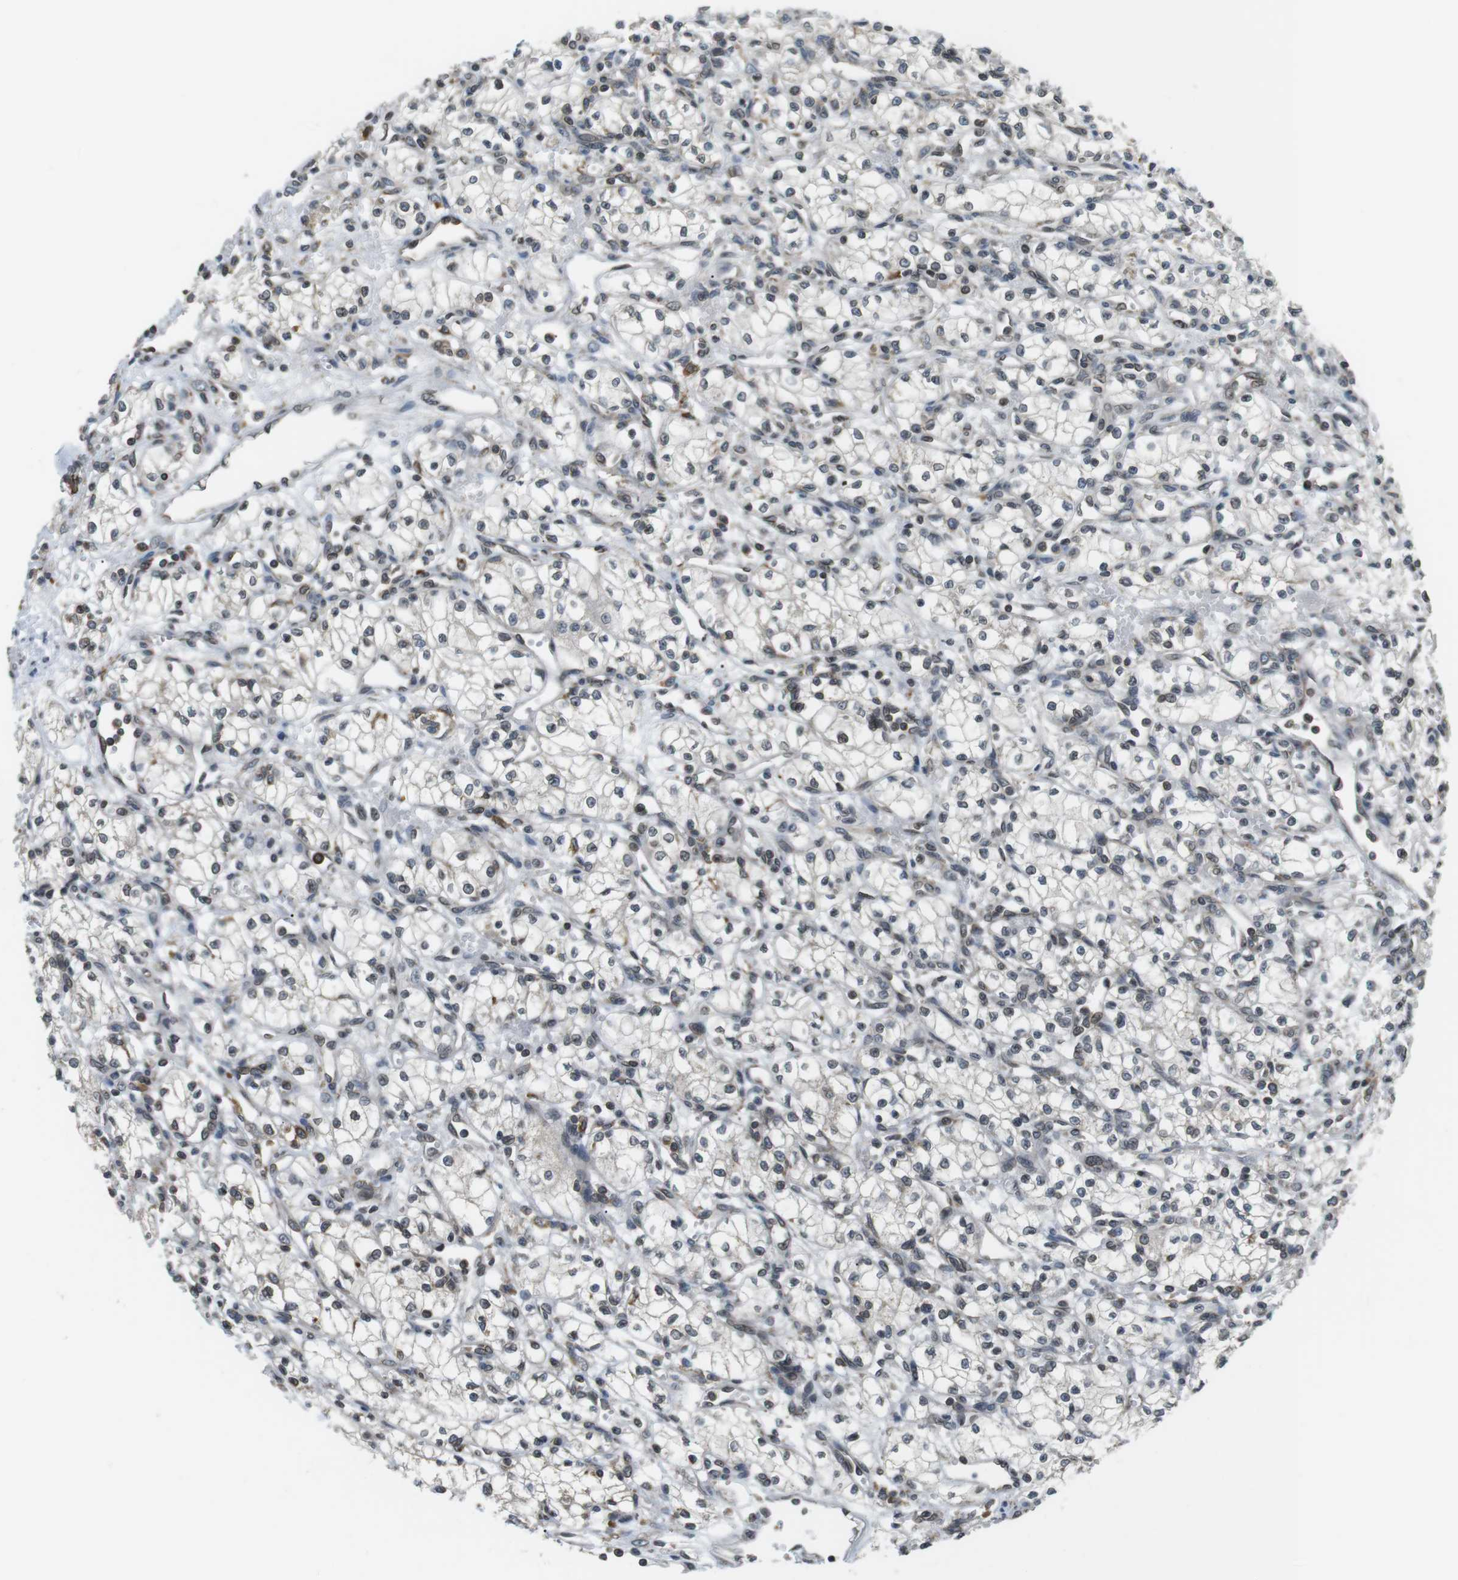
{"staining": {"intensity": "weak", "quantity": "25%-75%", "location": "cytoplasmic/membranous,nuclear"}, "tissue": "renal cancer", "cell_type": "Tumor cells", "image_type": "cancer", "snomed": [{"axis": "morphology", "description": "Normal tissue, NOS"}, {"axis": "morphology", "description": "Adenocarcinoma, NOS"}, {"axis": "topography", "description": "Kidney"}], "caption": "IHC staining of renal cancer (adenocarcinoma), which displays low levels of weak cytoplasmic/membranous and nuclear positivity in about 25%-75% of tumor cells indicating weak cytoplasmic/membranous and nuclear protein positivity. The staining was performed using DAB (3,3'-diaminobenzidine) (brown) for protein detection and nuclei were counterstained in hematoxylin (blue).", "gene": "TMX4", "patient": {"sex": "male", "age": 59}}